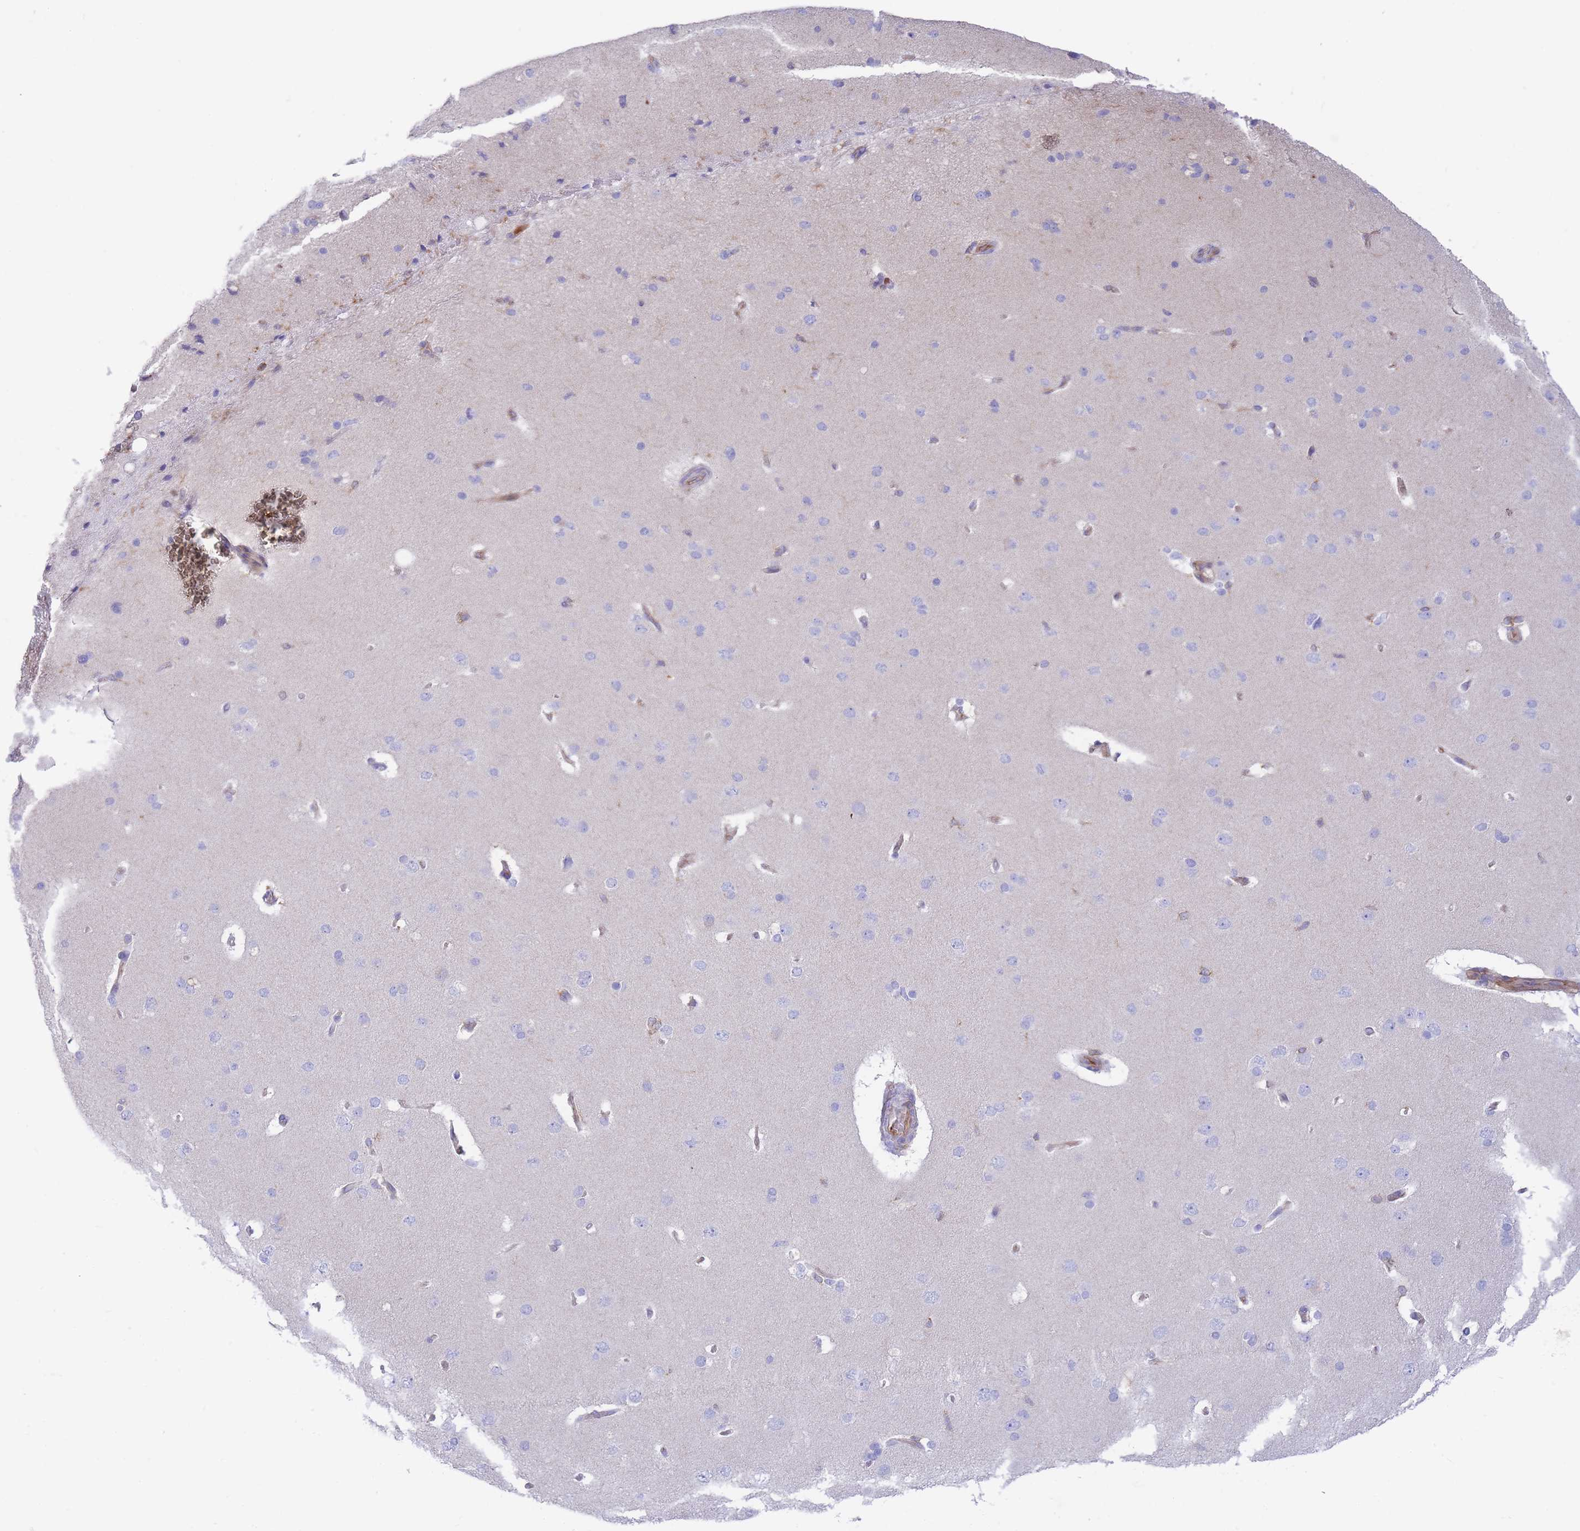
{"staining": {"intensity": "moderate", "quantity": "<25%", "location": "cytoplasmic/membranous"}, "tissue": "cerebral cortex", "cell_type": "Endothelial cells", "image_type": "normal", "snomed": [{"axis": "morphology", "description": "Normal tissue, NOS"}, {"axis": "topography", "description": "Cerebral cortex"}], "caption": "This photomicrograph displays IHC staining of benign cerebral cortex, with low moderate cytoplasmic/membranous expression in about <25% of endothelial cells.", "gene": "FBN3", "patient": {"sex": "male", "age": 62}}